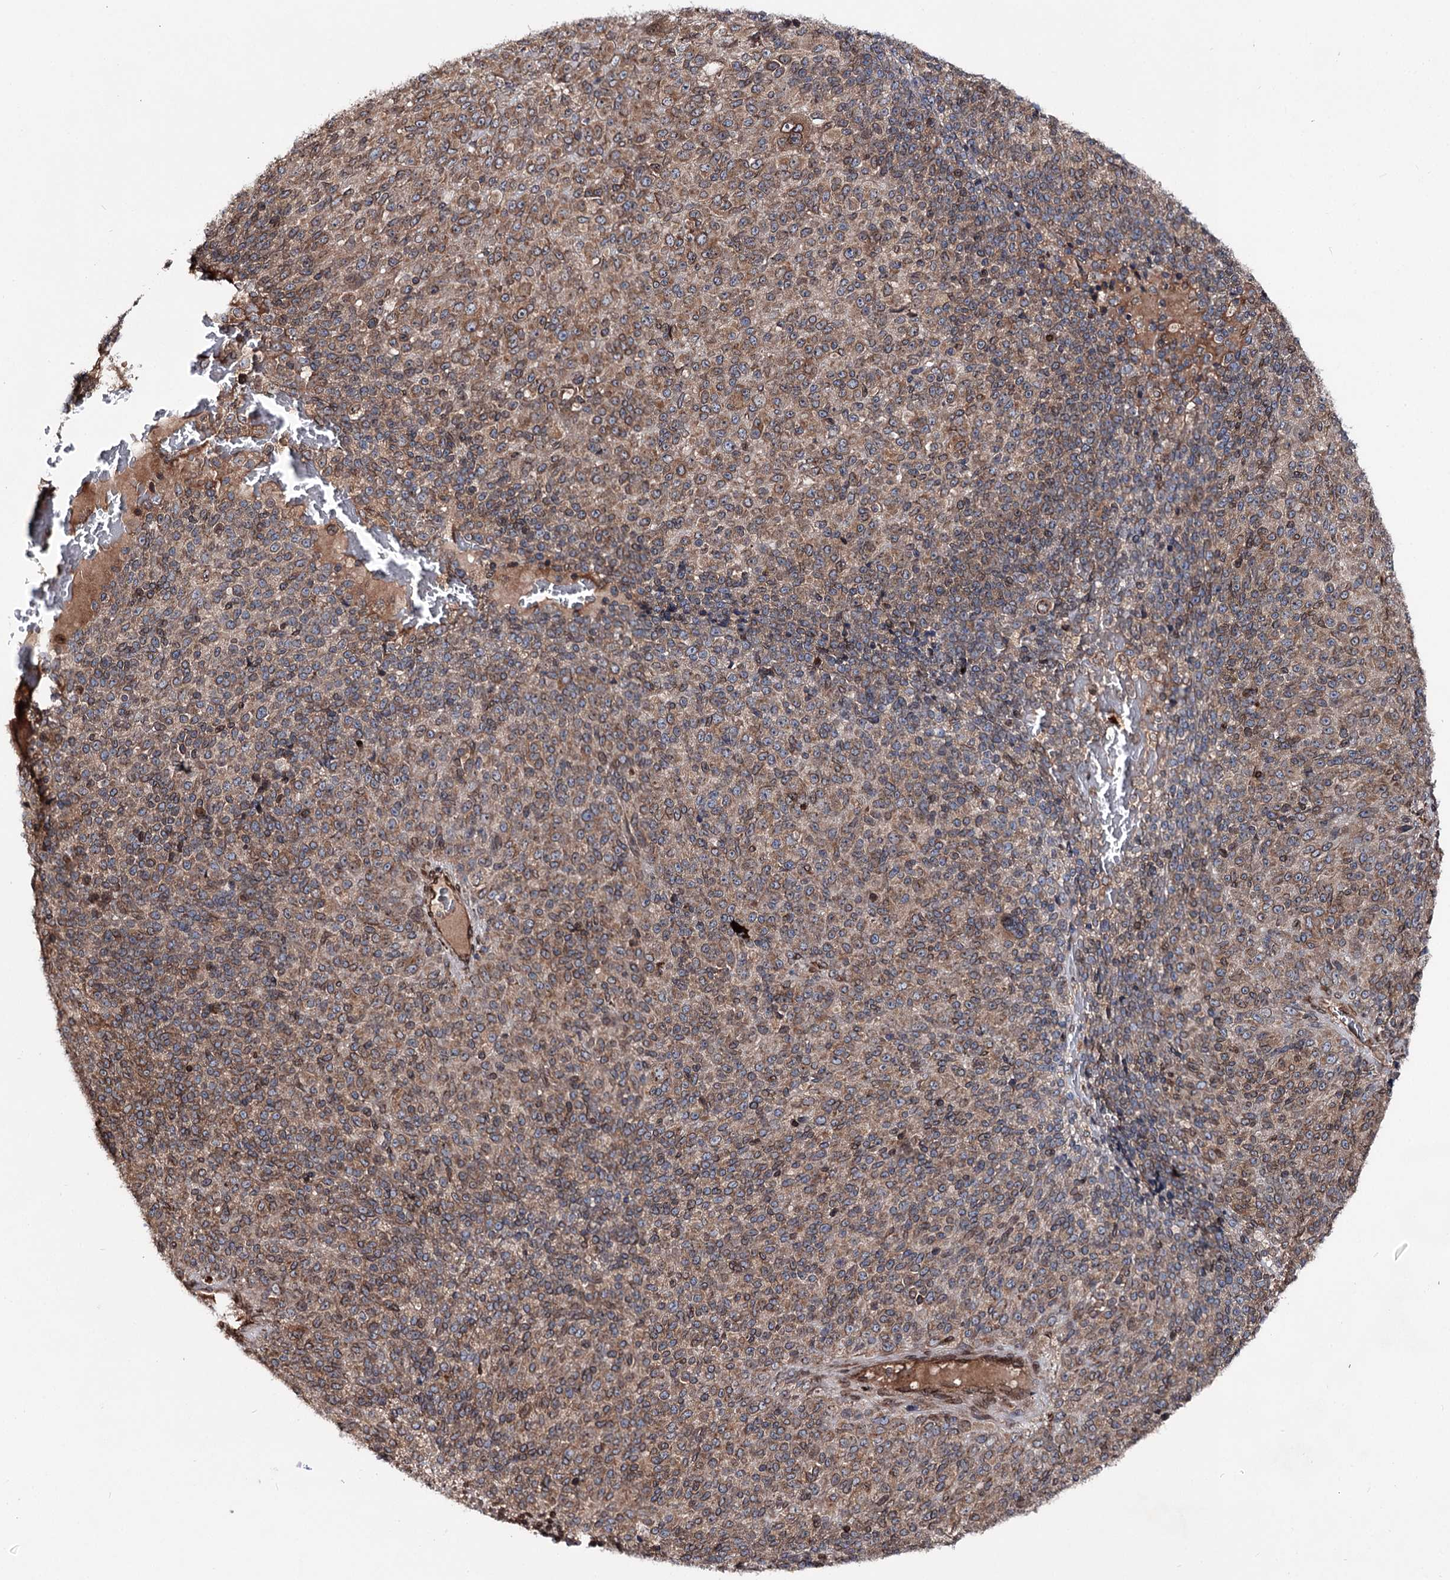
{"staining": {"intensity": "moderate", "quantity": ">75%", "location": "cytoplasmic/membranous,nuclear"}, "tissue": "melanoma", "cell_type": "Tumor cells", "image_type": "cancer", "snomed": [{"axis": "morphology", "description": "Malignant melanoma, Metastatic site"}, {"axis": "topography", "description": "Brain"}], "caption": "Immunohistochemical staining of human malignant melanoma (metastatic site) demonstrates medium levels of moderate cytoplasmic/membranous and nuclear protein positivity in approximately >75% of tumor cells. (DAB (3,3'-diaminobenzidine) = brown stain, brightfield microscopy at high magnification).", "gene": "FGFR1OP2", "patient": {"sex": "female", "age": 56}}